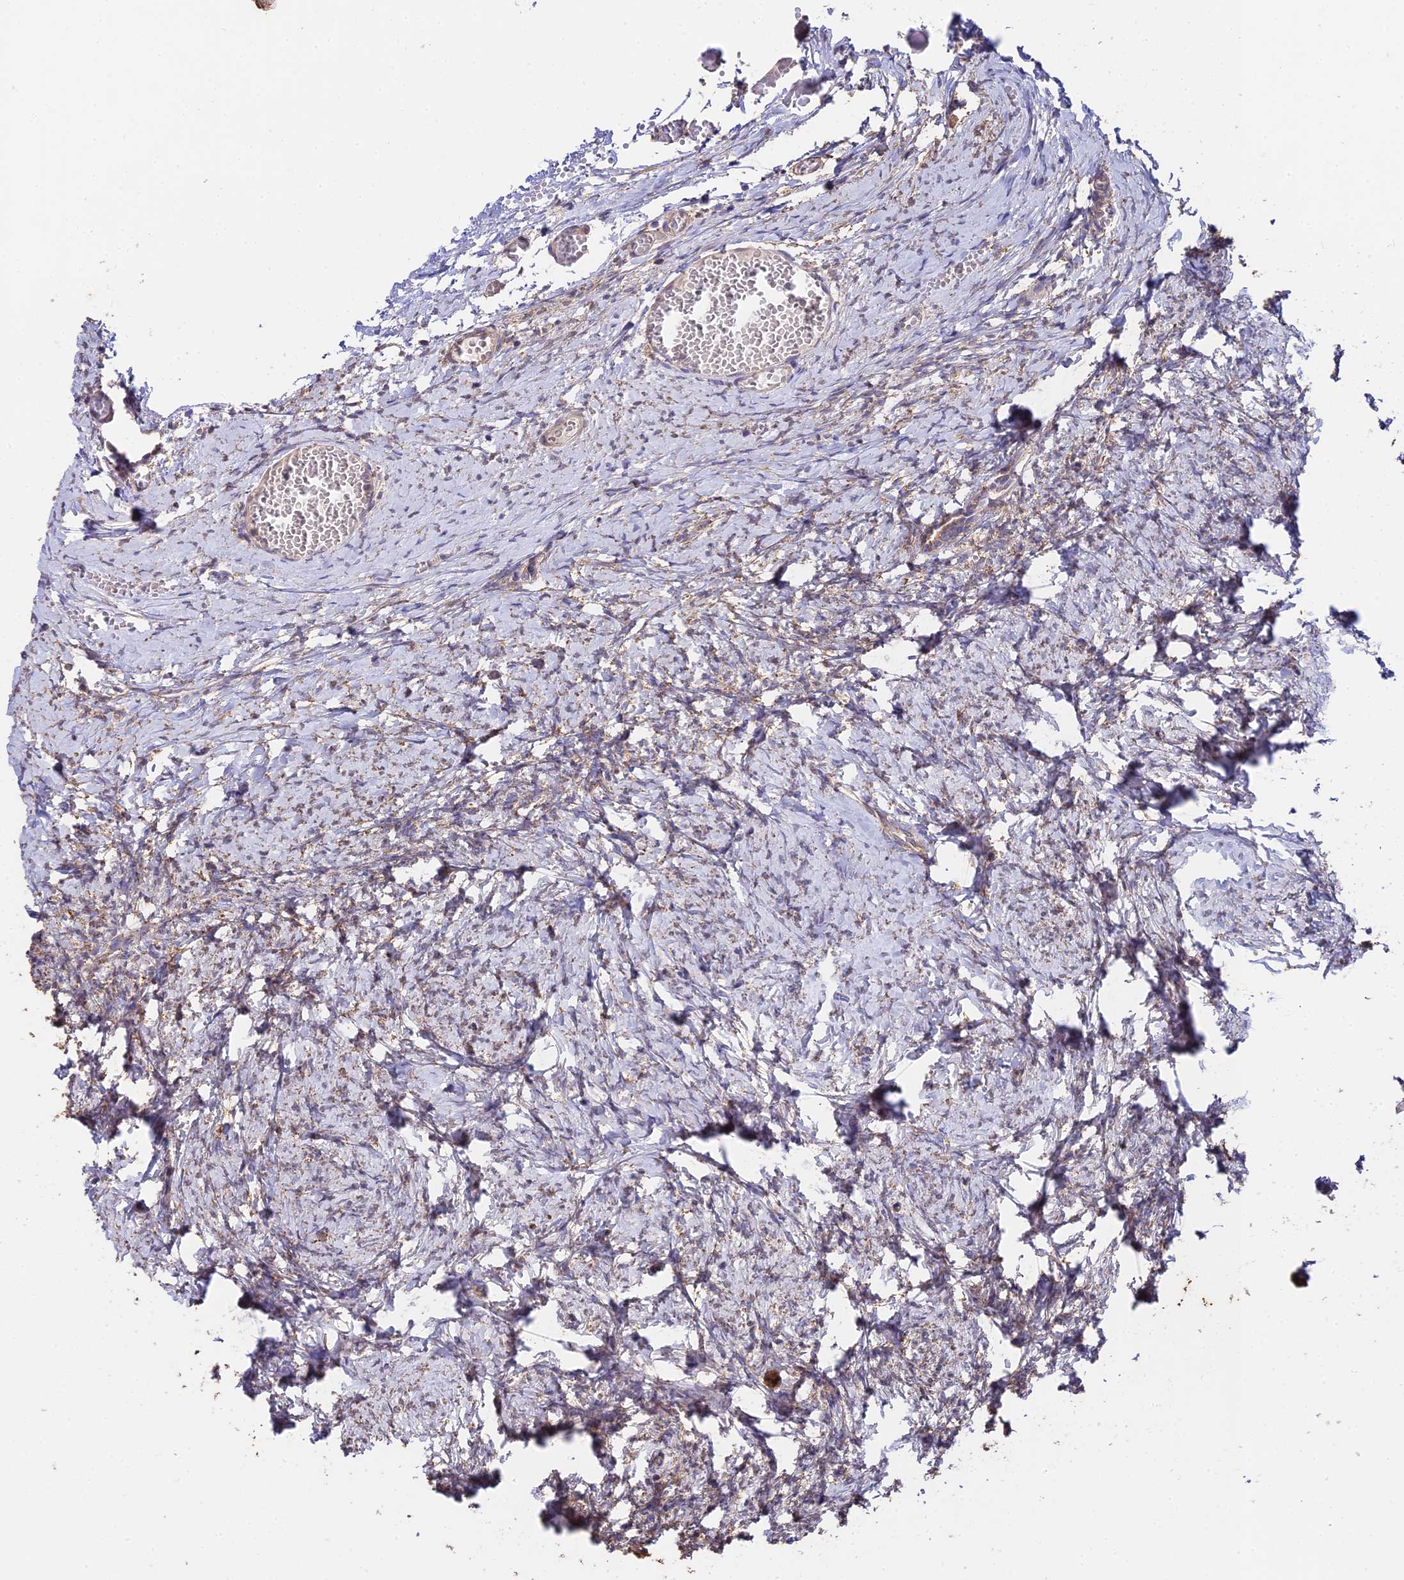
{"staining": {"intensity": "weak", "quantity": "25%-75%", "location": "cytoplasmic/membranous"}, "tissue": "ovary", "cell_type": "Ovarian stroma cells", "image_type": "normal", "snomed": [{"axis": "morphology", "description": "Normal tissue, NOS"}, {"axis": "topography", "description": "Ovary"}], "caption": "Ovary stained with immunohistochemistry demonstrates weak cytoplasmic/membranous positivity in about 25%-75% of ovarian stroma cells.", "gene": "C3orf20", "patient": {"sex": "female", "age": 27}}